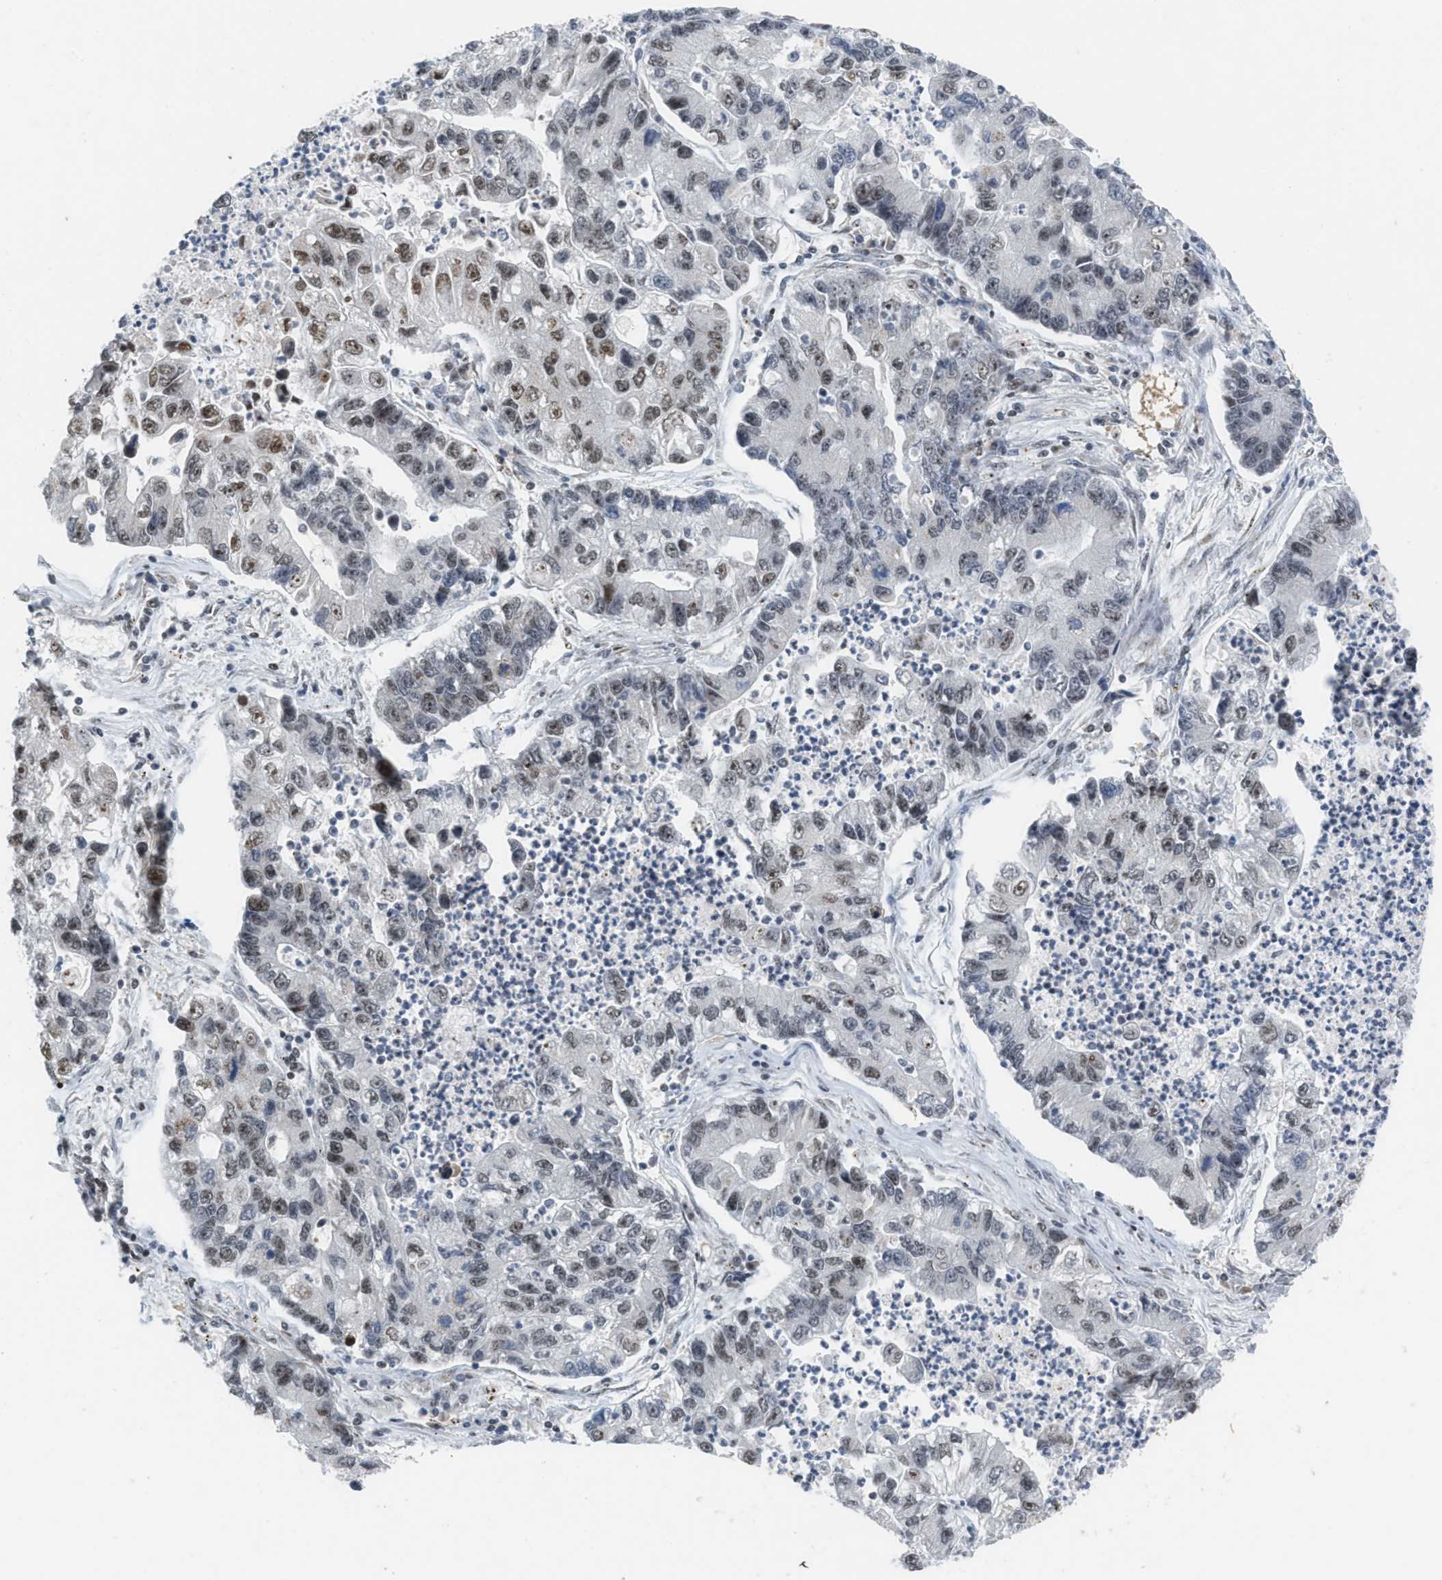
{"staining": {"intensity": "moderate", "quantity": "25%-75%", "location": "nuclear"}, "tissue": "lung cancer", "cell_type": "Tumor cells", "image_type": "cancer", "snomed": [{"axis": "morphology", "description": "Adenocarcinoma, NOS"}, {"axis": "topography", "description": "Lung"}], "caption": "Immunohistochemical staining of lung cancer (adenocarcinoma) reveals moderate nuclear protein staining in approximately 25%-75% of tumor cells. The staining was performed using DAB, with brown indicating positive protein expression. Nuclei are stained blue with hematoxylin.", "gene": "RAD51B", "patient": {"sex": "female", "age": 51}}